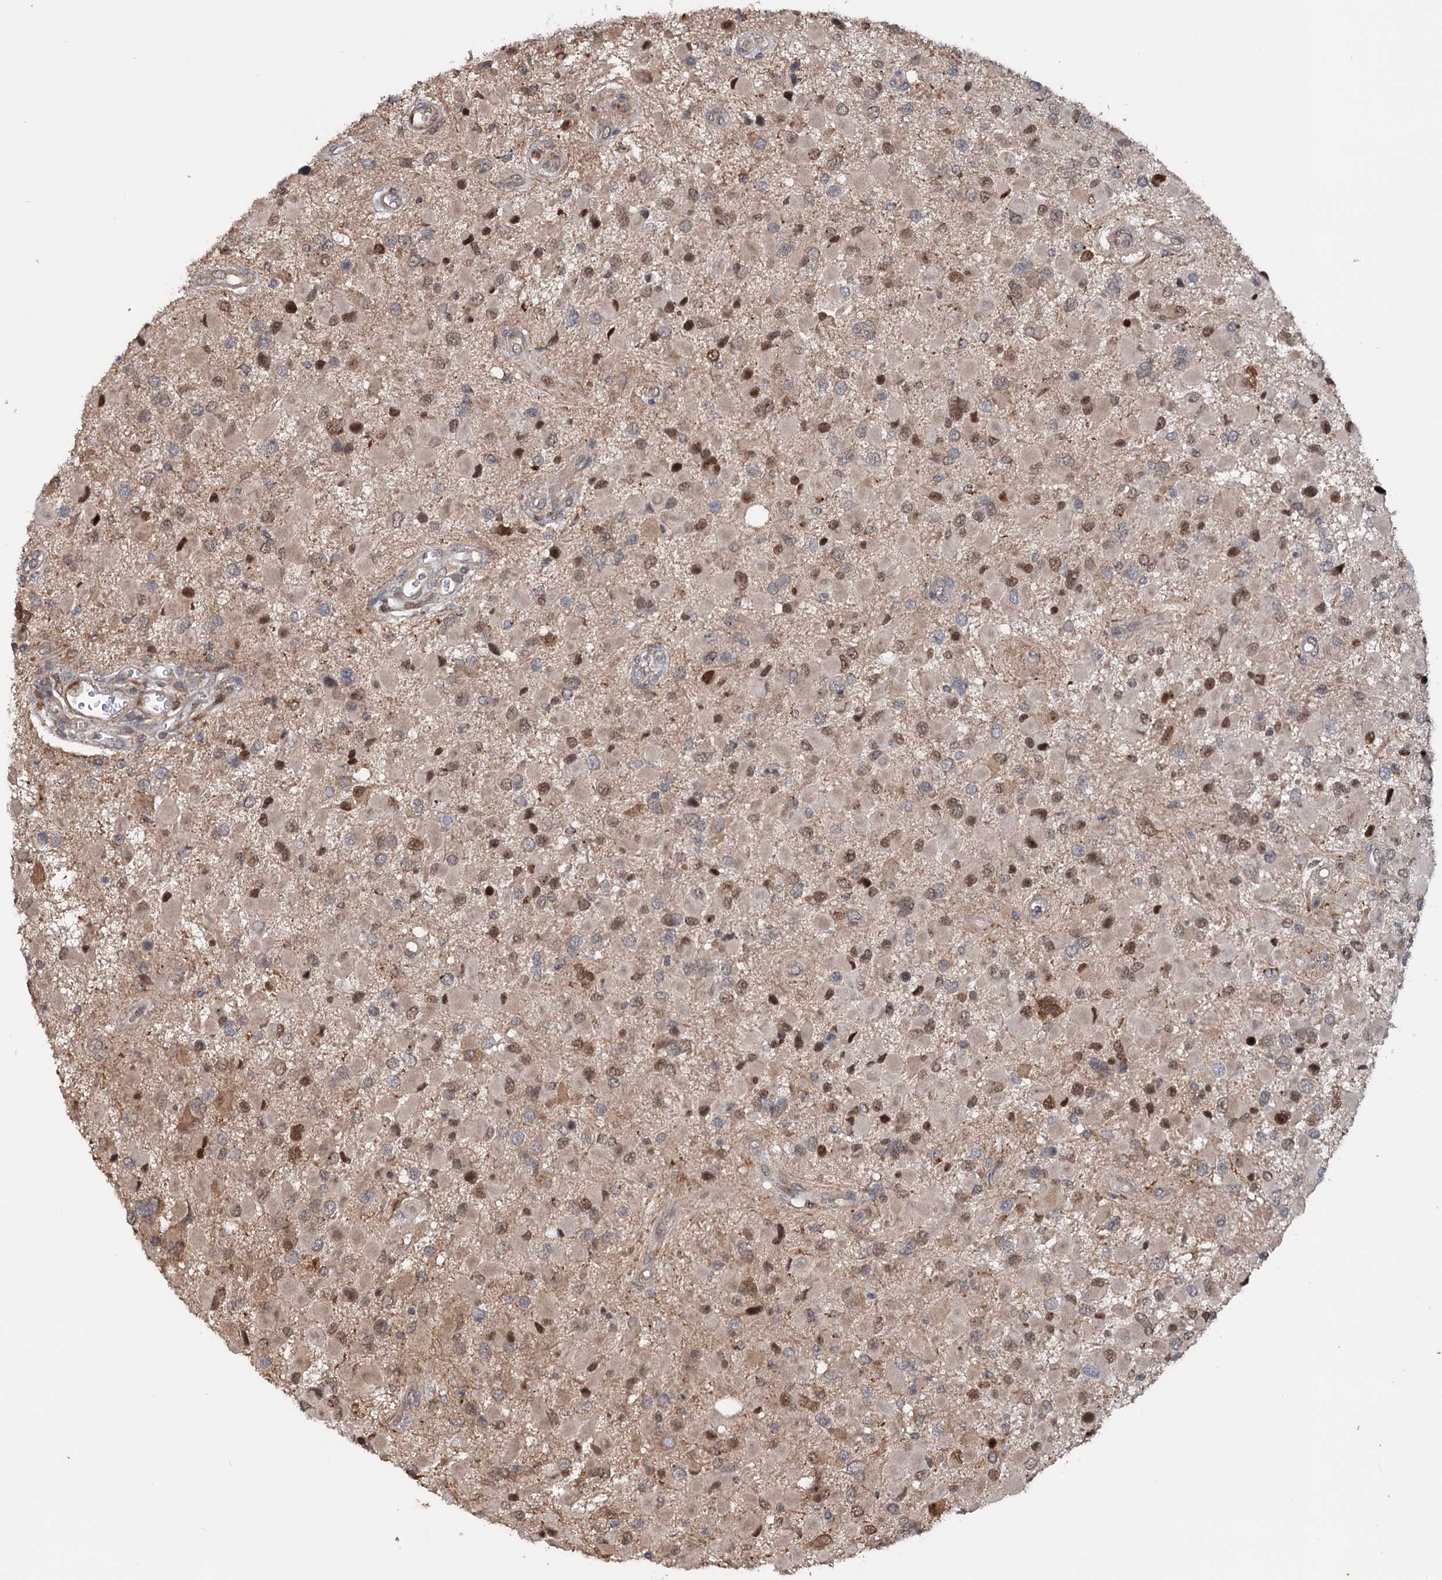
{"staining": {"intensity": "moderate", "quantity": ">75%", "location": "cytoplasmic/membranous,nuclear"}, "tissue": "glioma", "cell_type": "Tumor cells", "image_type": "cancer", "snomed": [{"axis": "morphology", "description": "Glioma, malignant, High grade"}, {"axis": "topography", "description": "Brain"}], "caption": "IHC of glioma displays medium levels of moderate cytoplasmic/membranous and nuclear positivity in approximately >75% of tumor cells.", "gene": "NCAPD2", "patient": {"sex": "male", "age": 53}}